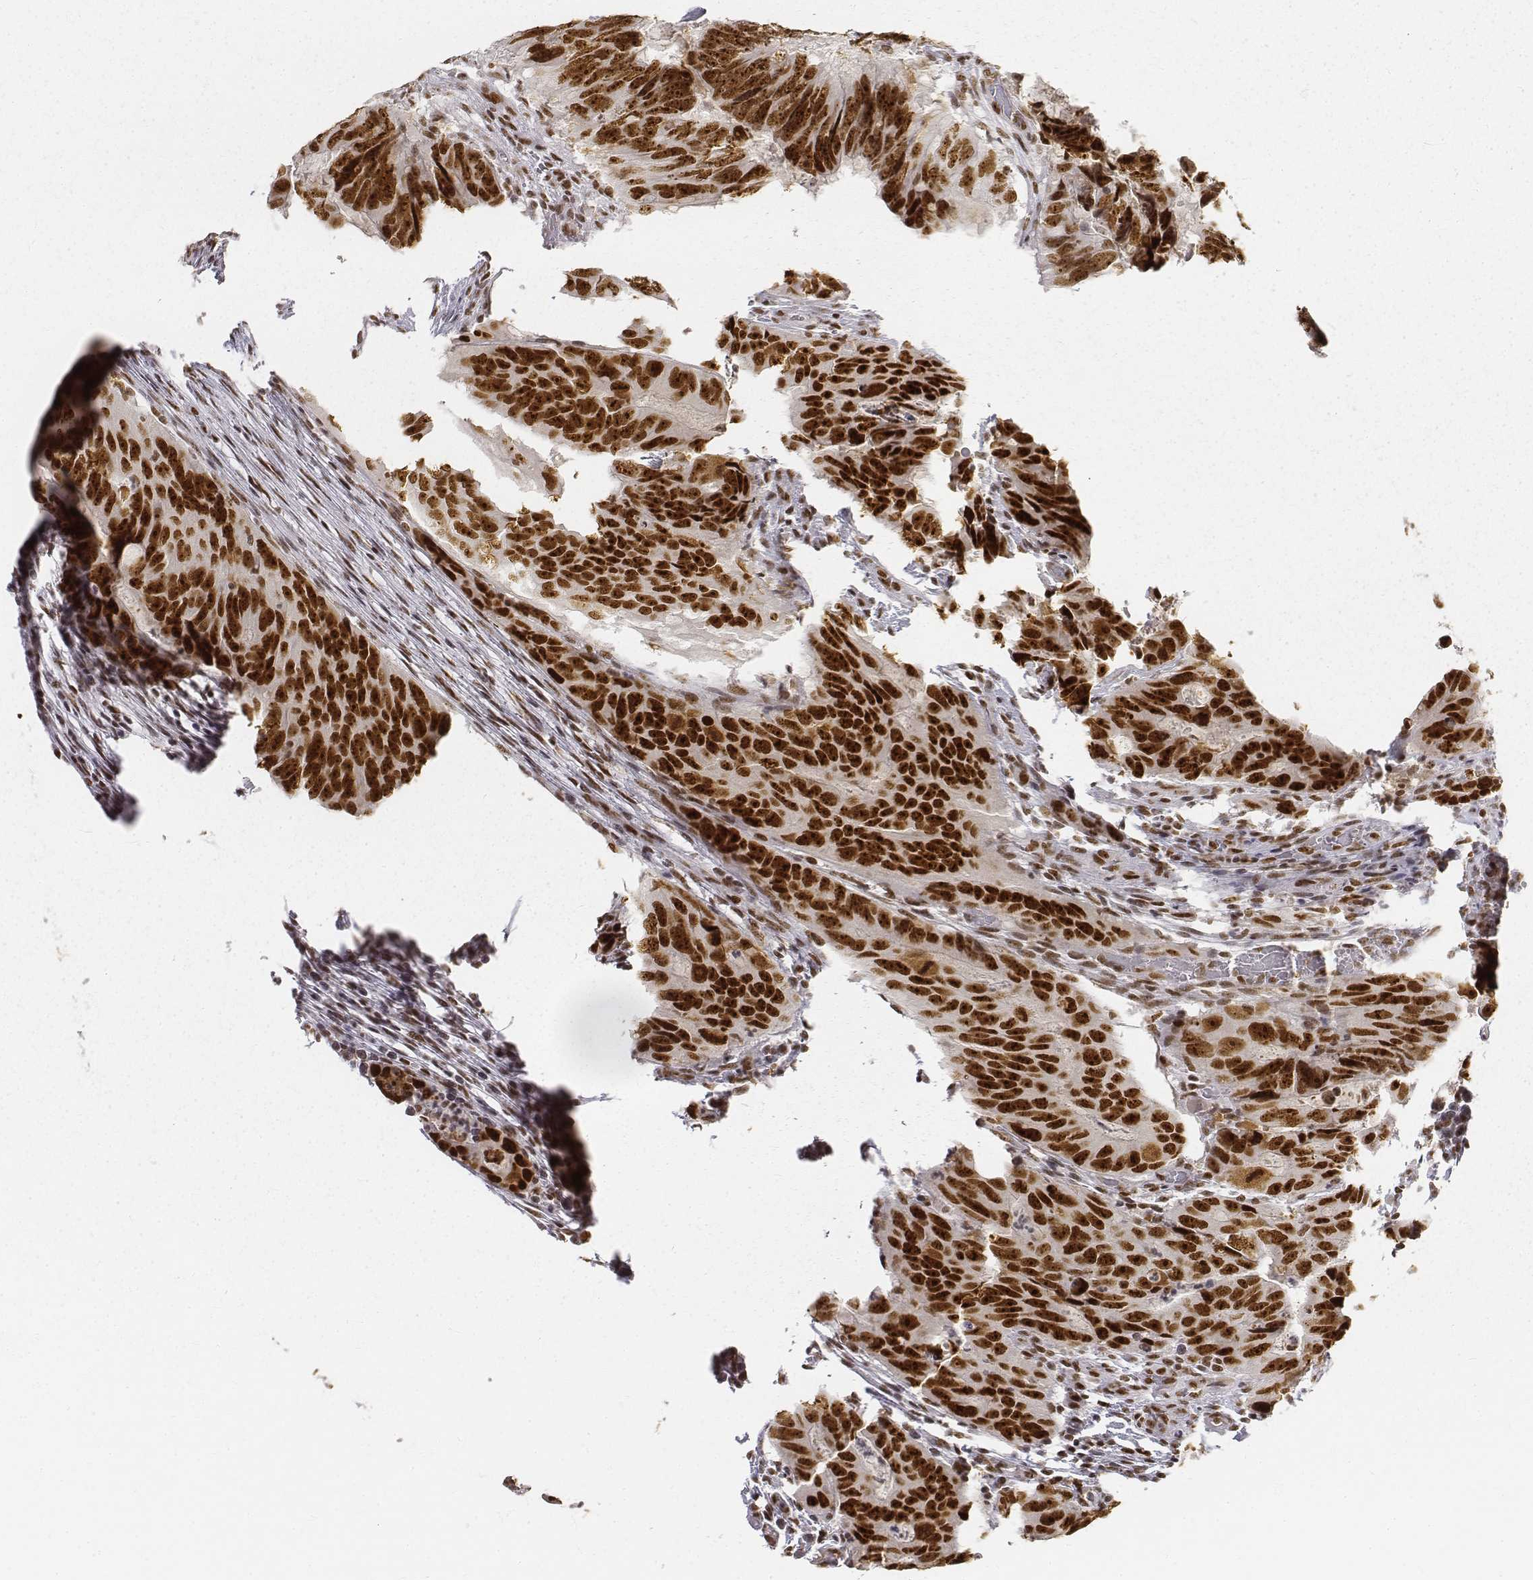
{"staining": {"intensity": "strong", "quantity": ">75%", "location": "nuclear"}, "tissue": "colorectal cancer", "cell_type": "Tumor cells", "image_type": "cancer", "snomed": [{"axis": "morphology", "description": "Adenocarcinoma, NOS"}, {"axis": "topography", "description": "Colon"}], "caption": "The image displays immunohistochemical staining of colorectal adenocarcinoma. There is strong nuclear positivity is appreciated in about >75% of tumor cells.", "gene": "PHF6", "patient": {"sex": "male", "age": 79}}